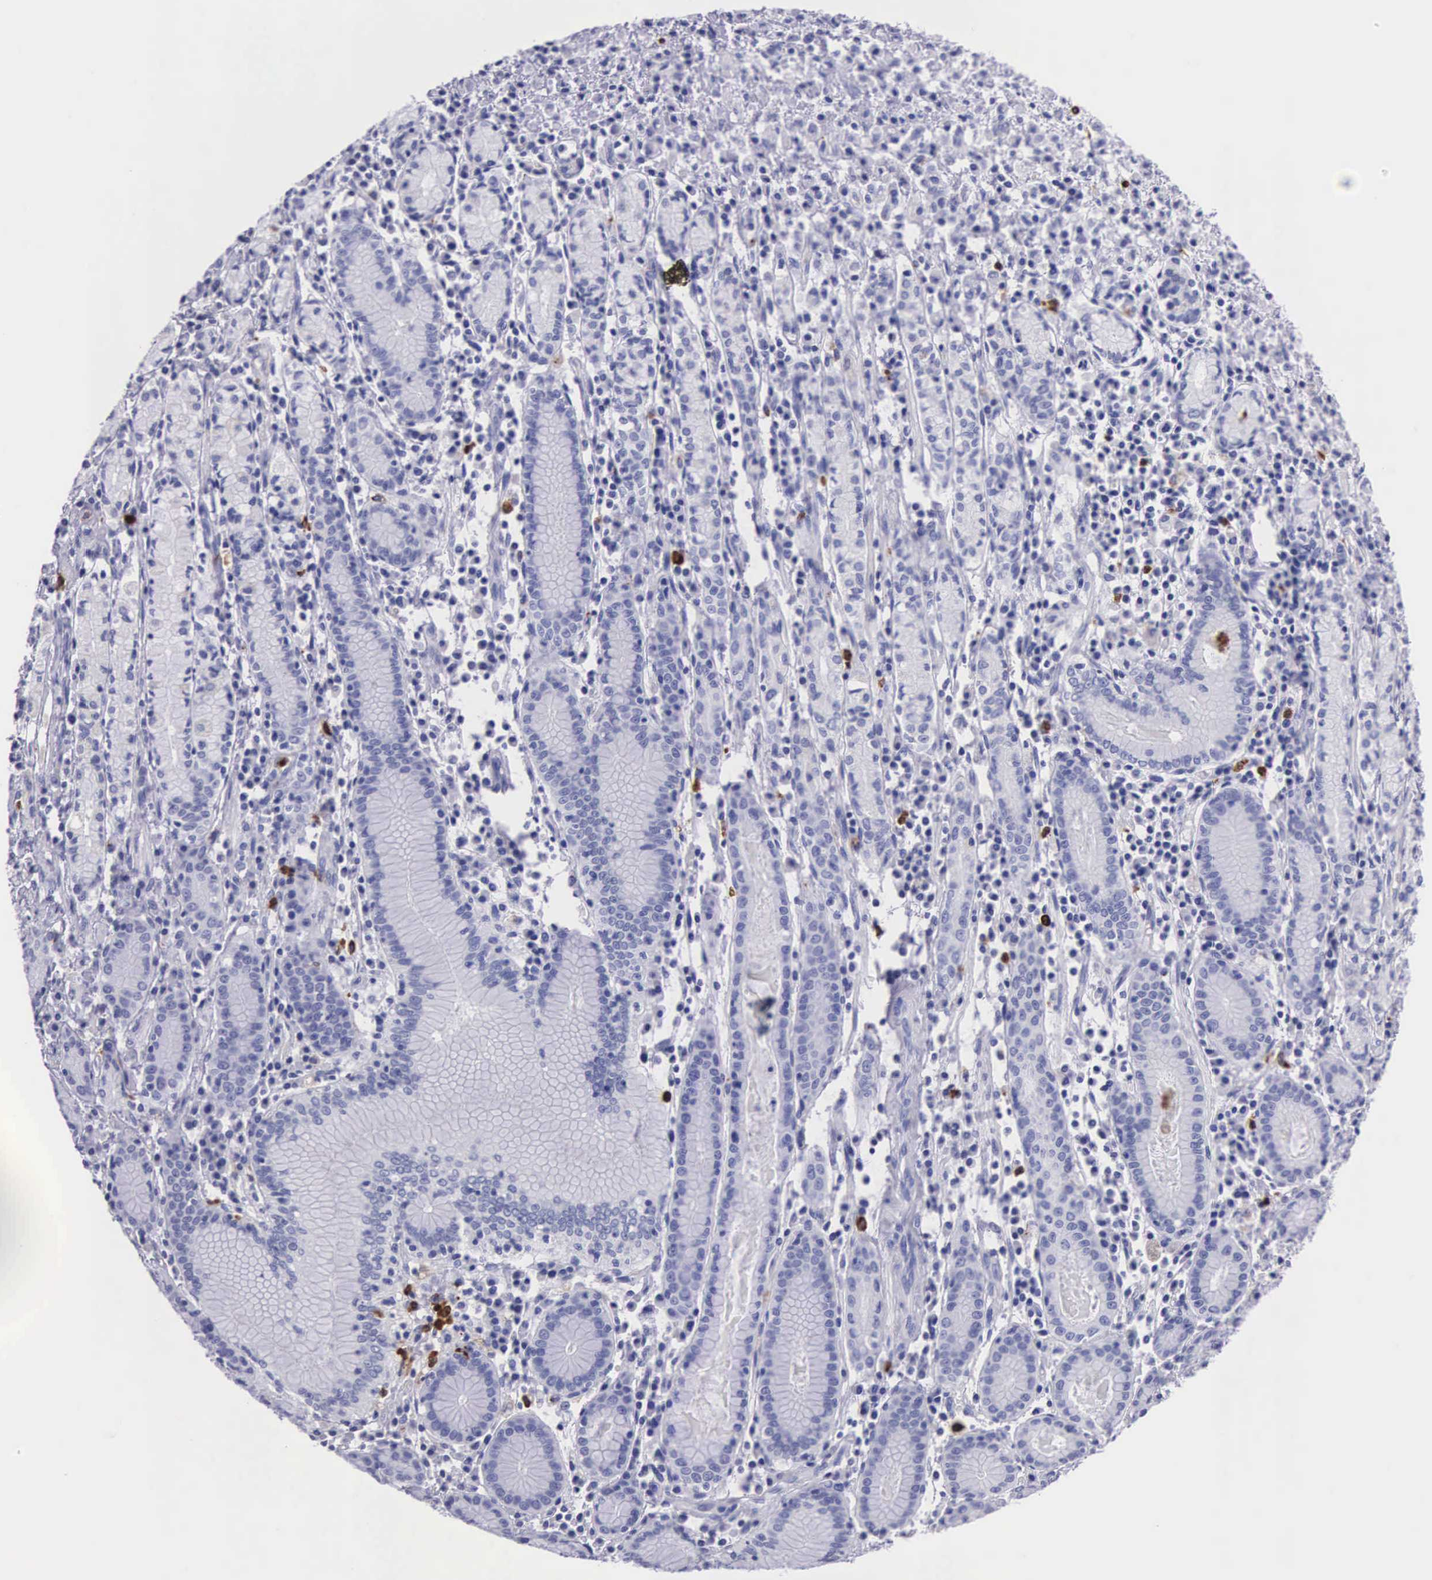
{"staining": {"intensity": "negative", "quantity": "none", "location": "none"}, "tissue": "stomach cancer", "cell_type": "Tumor cells", "image_type": "cancer", "snomed": [{"axis": "morphology", "description": "Adenocarcinoma, NOS"}, {"axis": "topography", "description": "Stomach, lower"}], "caption": "Stomach cancer was stained to show a protein in brown. There is no significant staining in tumor cells.", "gene": "FCN1", "patient": {"sex": "male", "age": 88}}